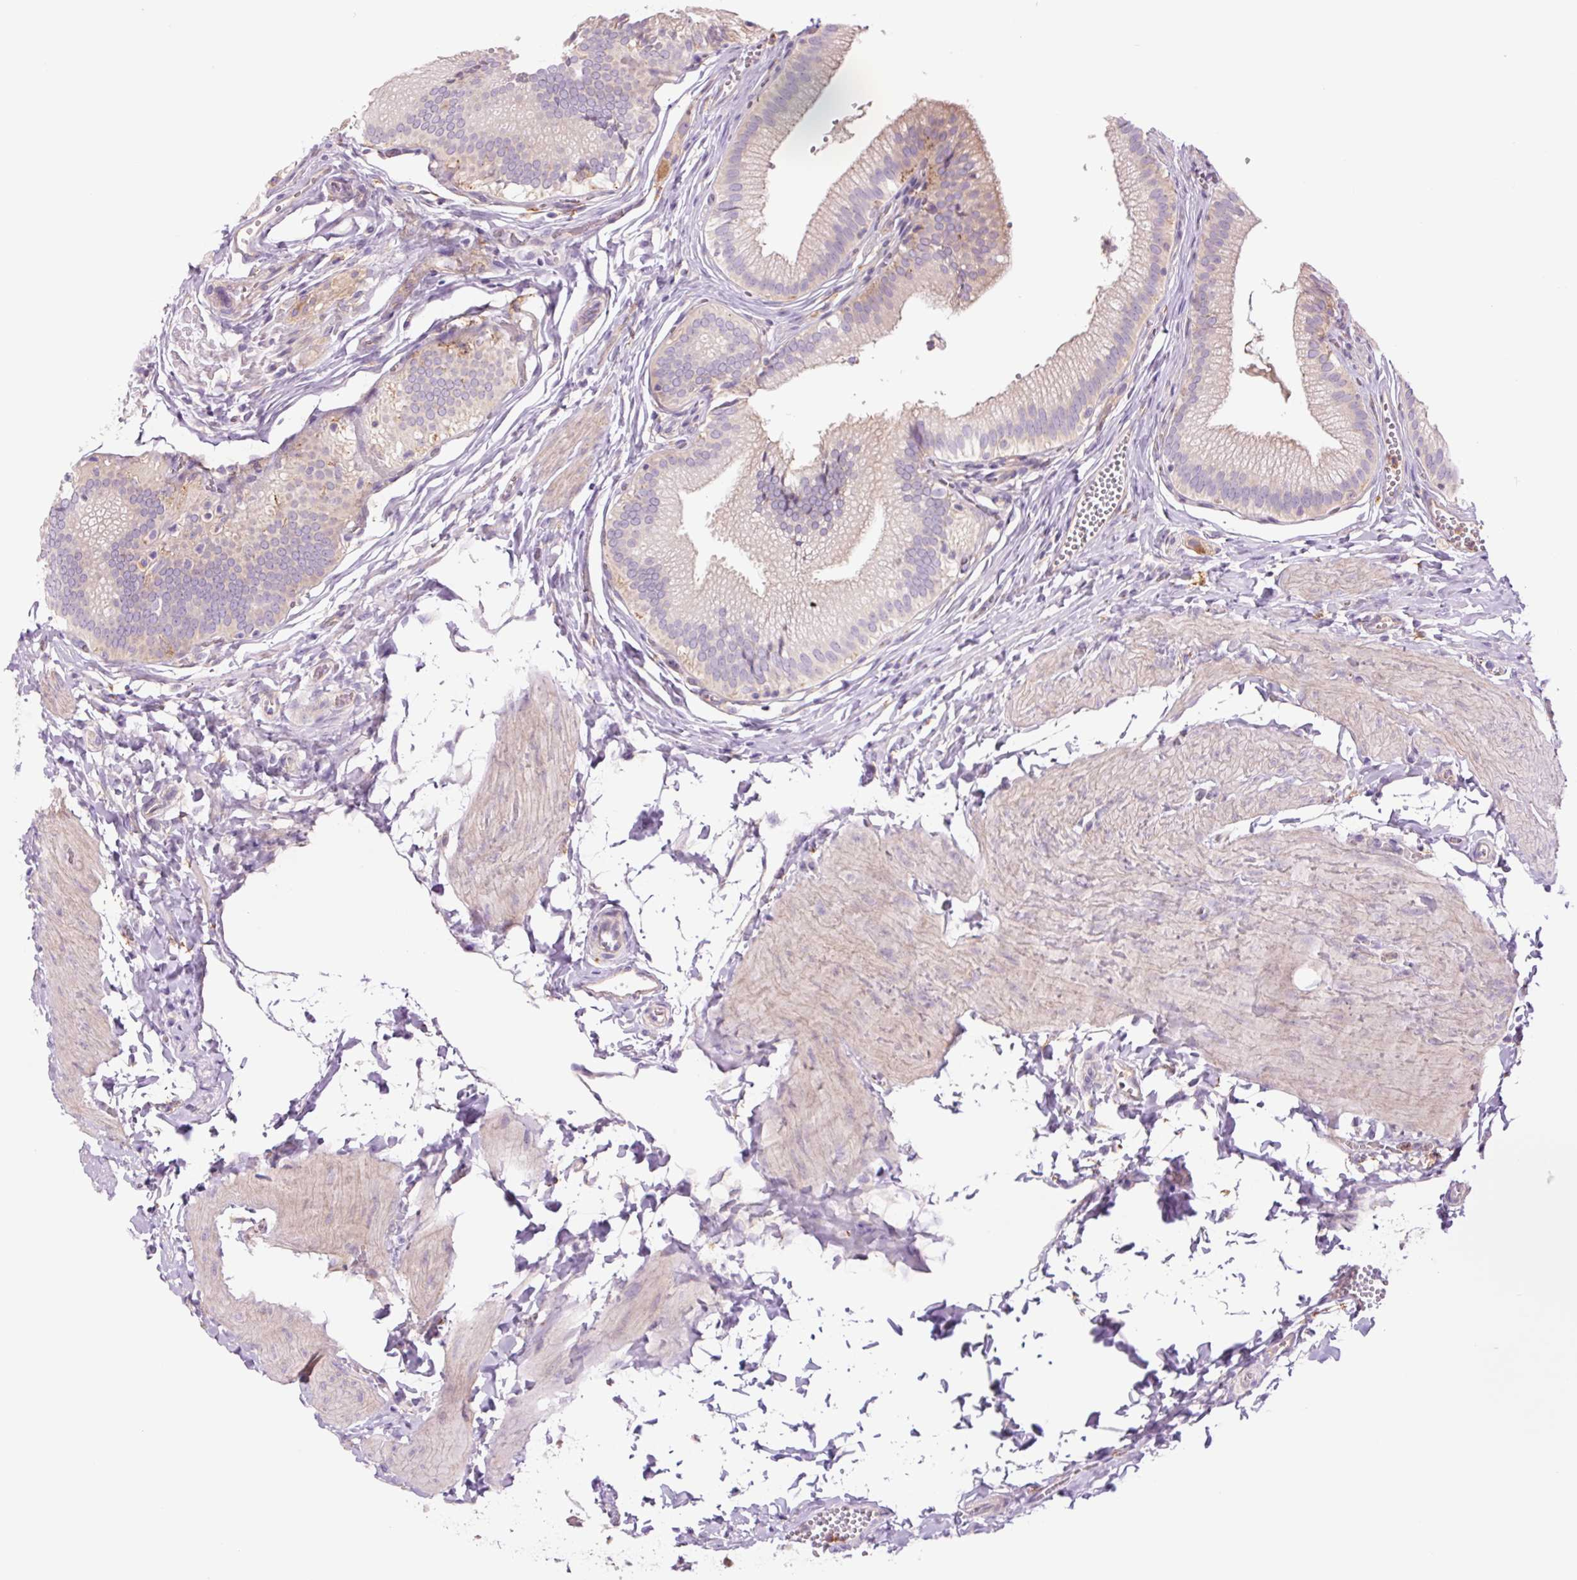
{"staining": {"intensity": "weak", "quantity": "<25%", "location": "cytoplasmic/membranous"}, "tissue": "gallbladder", "cell_type": "Glandular cells", "image_type": "normal", "snomed": [{"axis": "morphology", "description": "Normal tissue, NOS"}, {"axis": "topography", "description": "Gallbladder"}, {"axis": "topography", "description": "Peripheral nerve tissue"}], "caption": "IHC photomicrograph of unremarkable gallbladder: gallbladder stained with DAB (3,3'-diaminobenzidine) reveals no significant protein positivity in glandular cells. (Stains: DAB immunohistochemistry (IHC) with hematoxylin counter stain, Microscopy: brightfield microscopy at high magnification).", "gene": "SH2D6", "patient": {"sex": "male", "age": 17}}